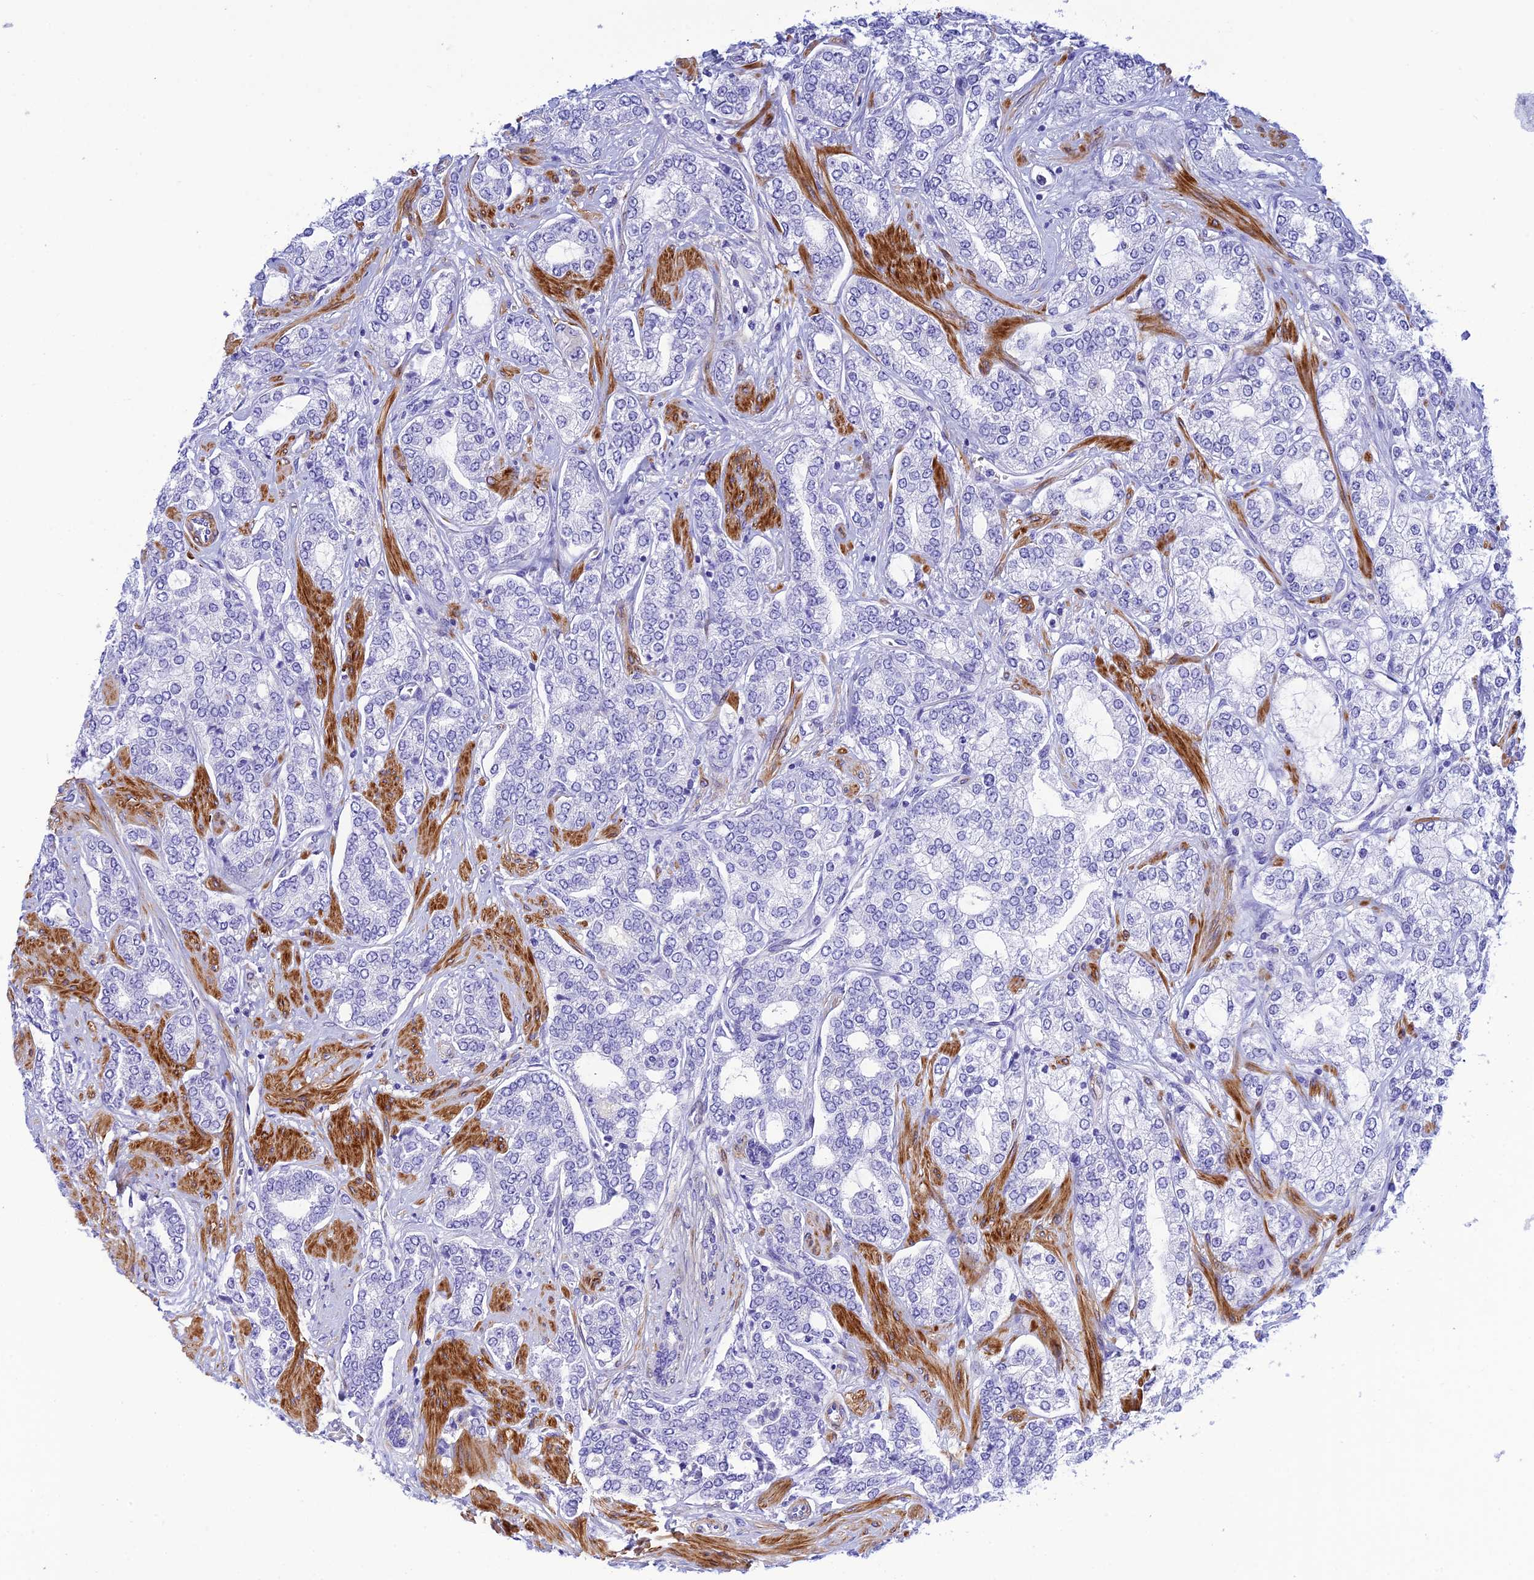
{"staining": {"intensity": "negative", "quantity": "none", "location": "none"}, "tissue": "prostate cancer", "cell_type": "Tumor cells", "image_type": "cancer", "snomed": [{"axis": "morphology", "description": "Adenocarcinoma, High grade"}, {"axis": "topography", "description": "Prostate"}], "caption": "A high-resolution micrograph shows immunohistochemistry (IHC) staining of adenocarcinoma (high-grade) (prostate), which exhibits no significant expression in tumor cells.", "gene": "ZDHHC16", "patient": {"sex": "male", "age": 64}}